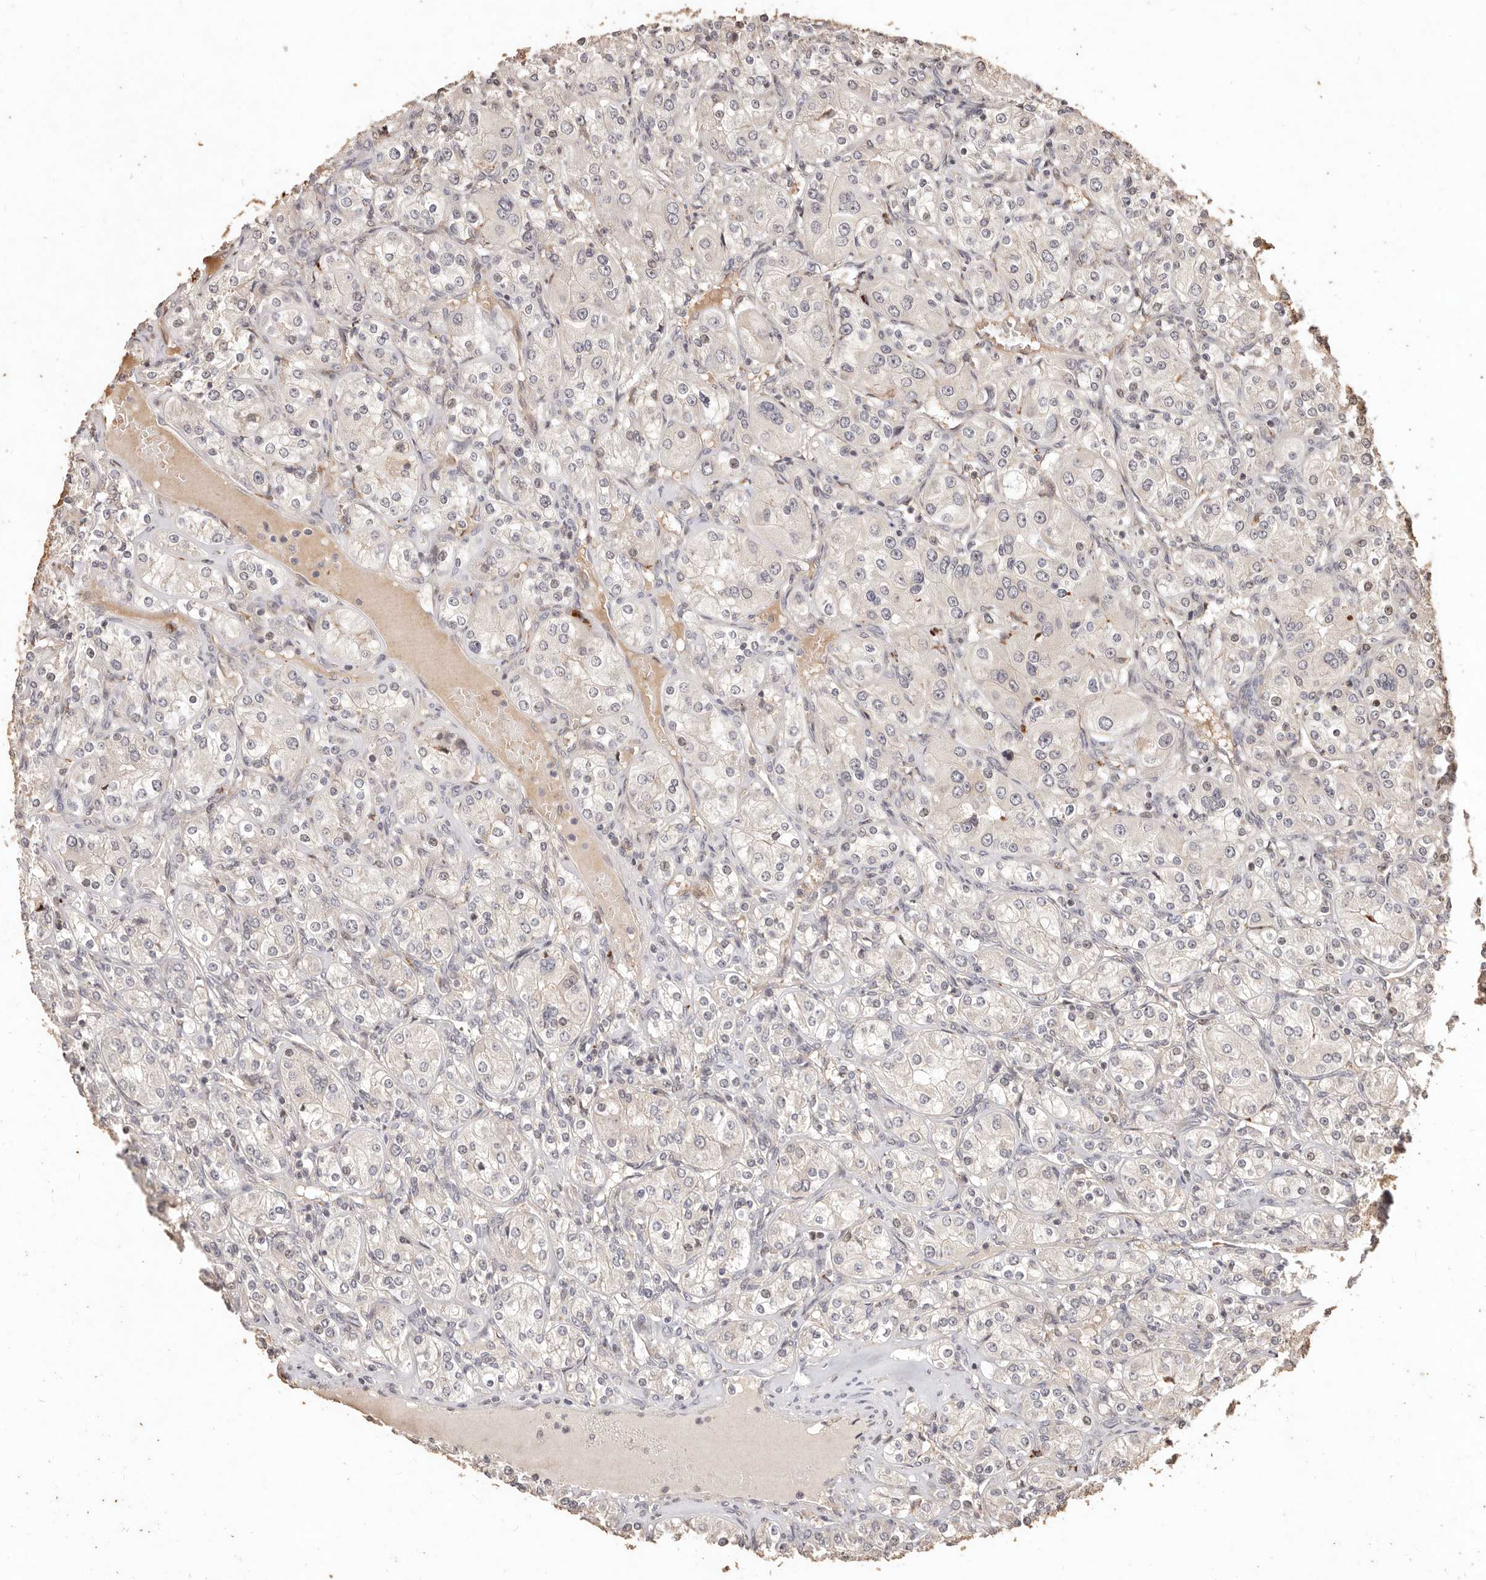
{"staining": {"intensity": "negative", "quantity": "none", "location": "none"}, "tissue": "renal cancer", "cell_type": "Tumor cells", "image_type": "cancer", "snomed": [{"axis": "morphology", "description": "Adenocarcinoma, NOS"}, {"axis": "topography", "description": "Kidney"}], "caption": "There is no significant expression in tumor cells of renal adenocarcinoma.", "gene": "KIF9", "patient": {"sex": "male", "age": 77}}